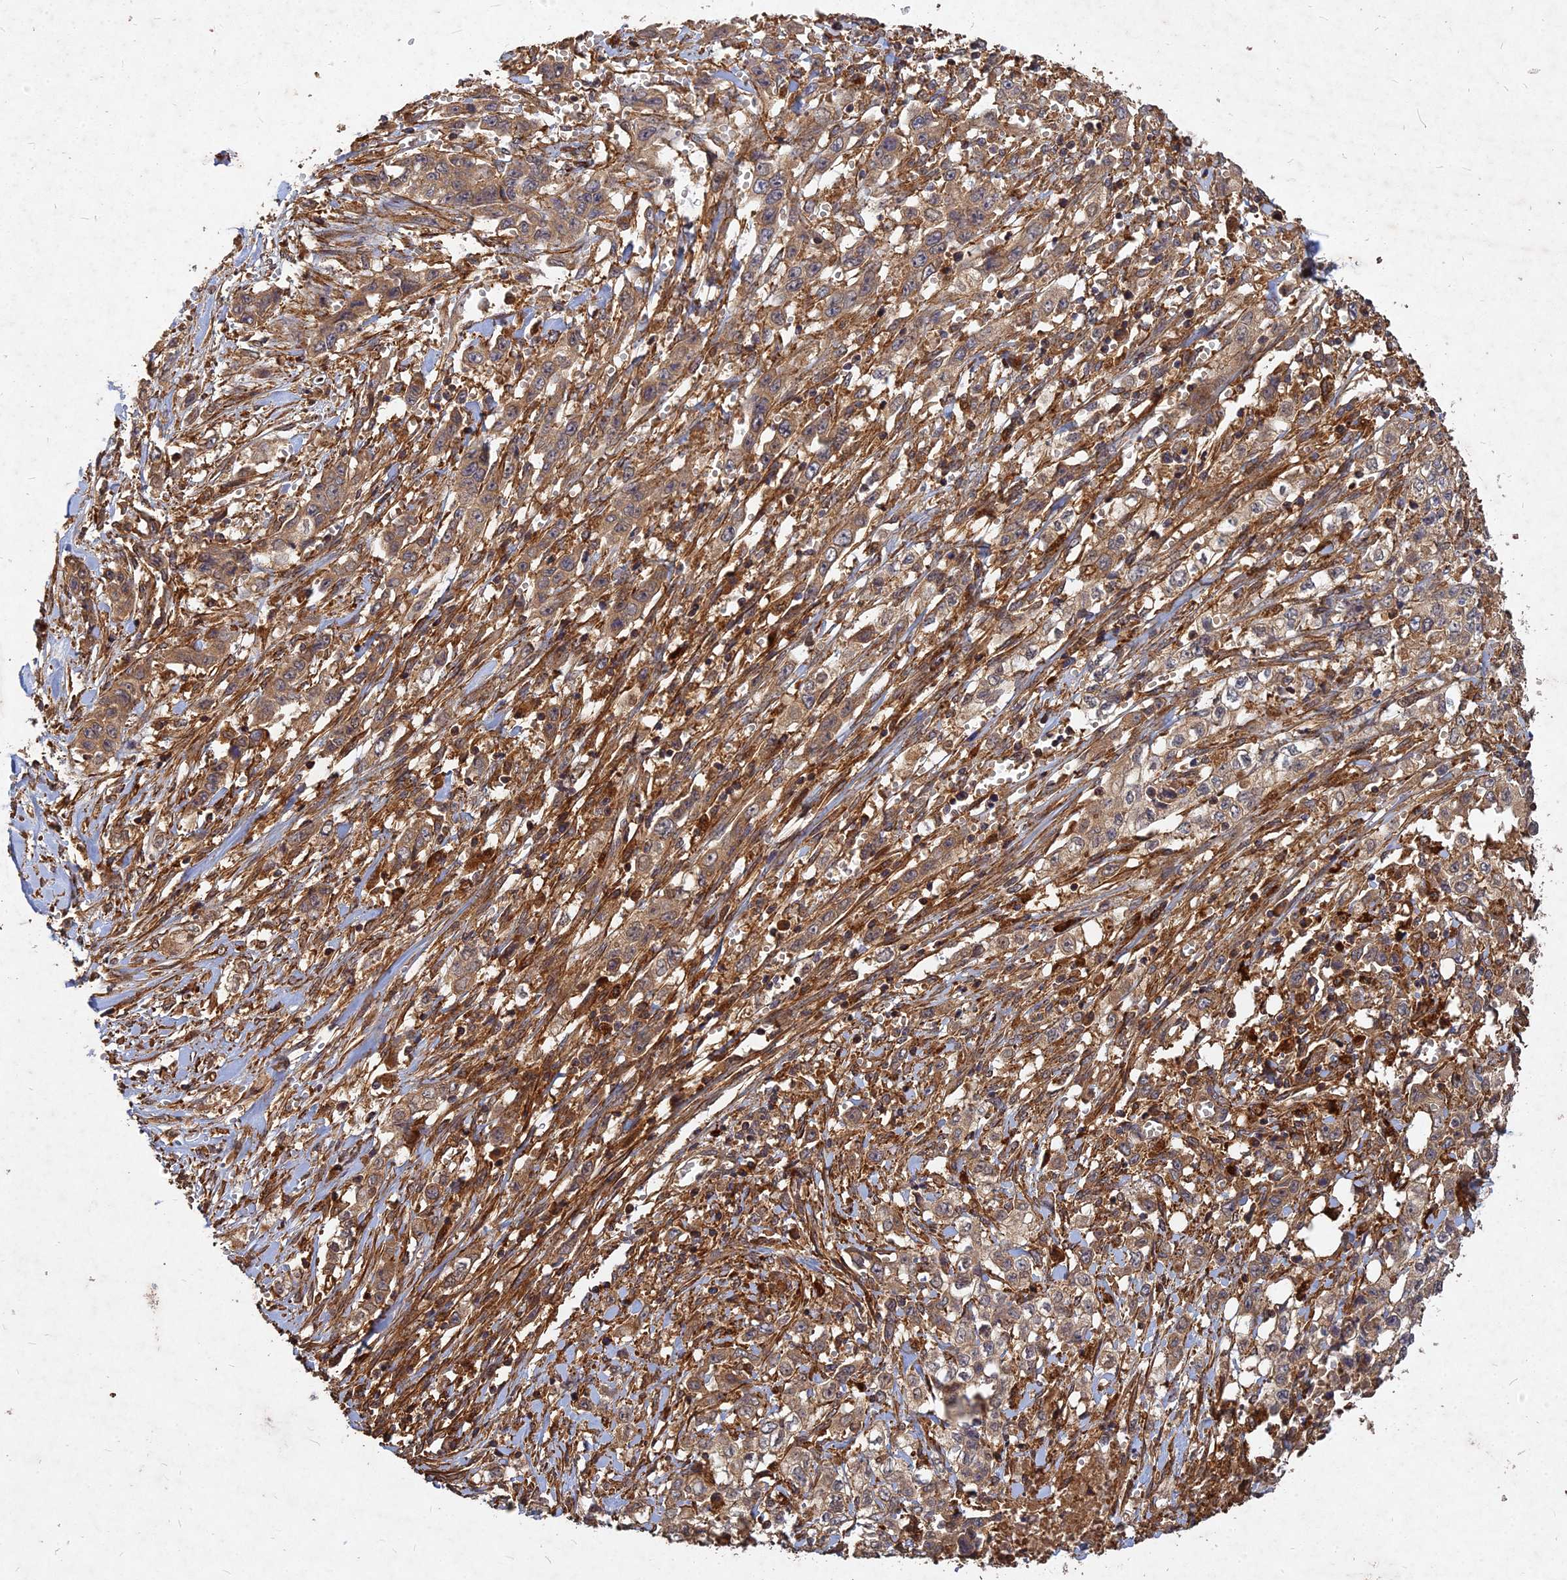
{"staining": {"intensity": "moderate", "quantity": ">75%", "location": "cytoplasmic/membranous"}, "tissue": "stomach cancer", "cell_type": "Tumor cells", "image_type": "cancer", "snomed": [{"axis": "morphology", "description": "Adenocarcinoma, NOS"}, {"axis": "topography", "description": "Stomach, upper"}], "caption": "Moderate cytoplasmic/membranous protein expression is identified in about >75% of tumor cells in stomach adenocarcinoma. (IHC, brightfield microscopy, high magnification).", "gene": "UBE2W", "patient": {"sex": "male", "age": 62}}